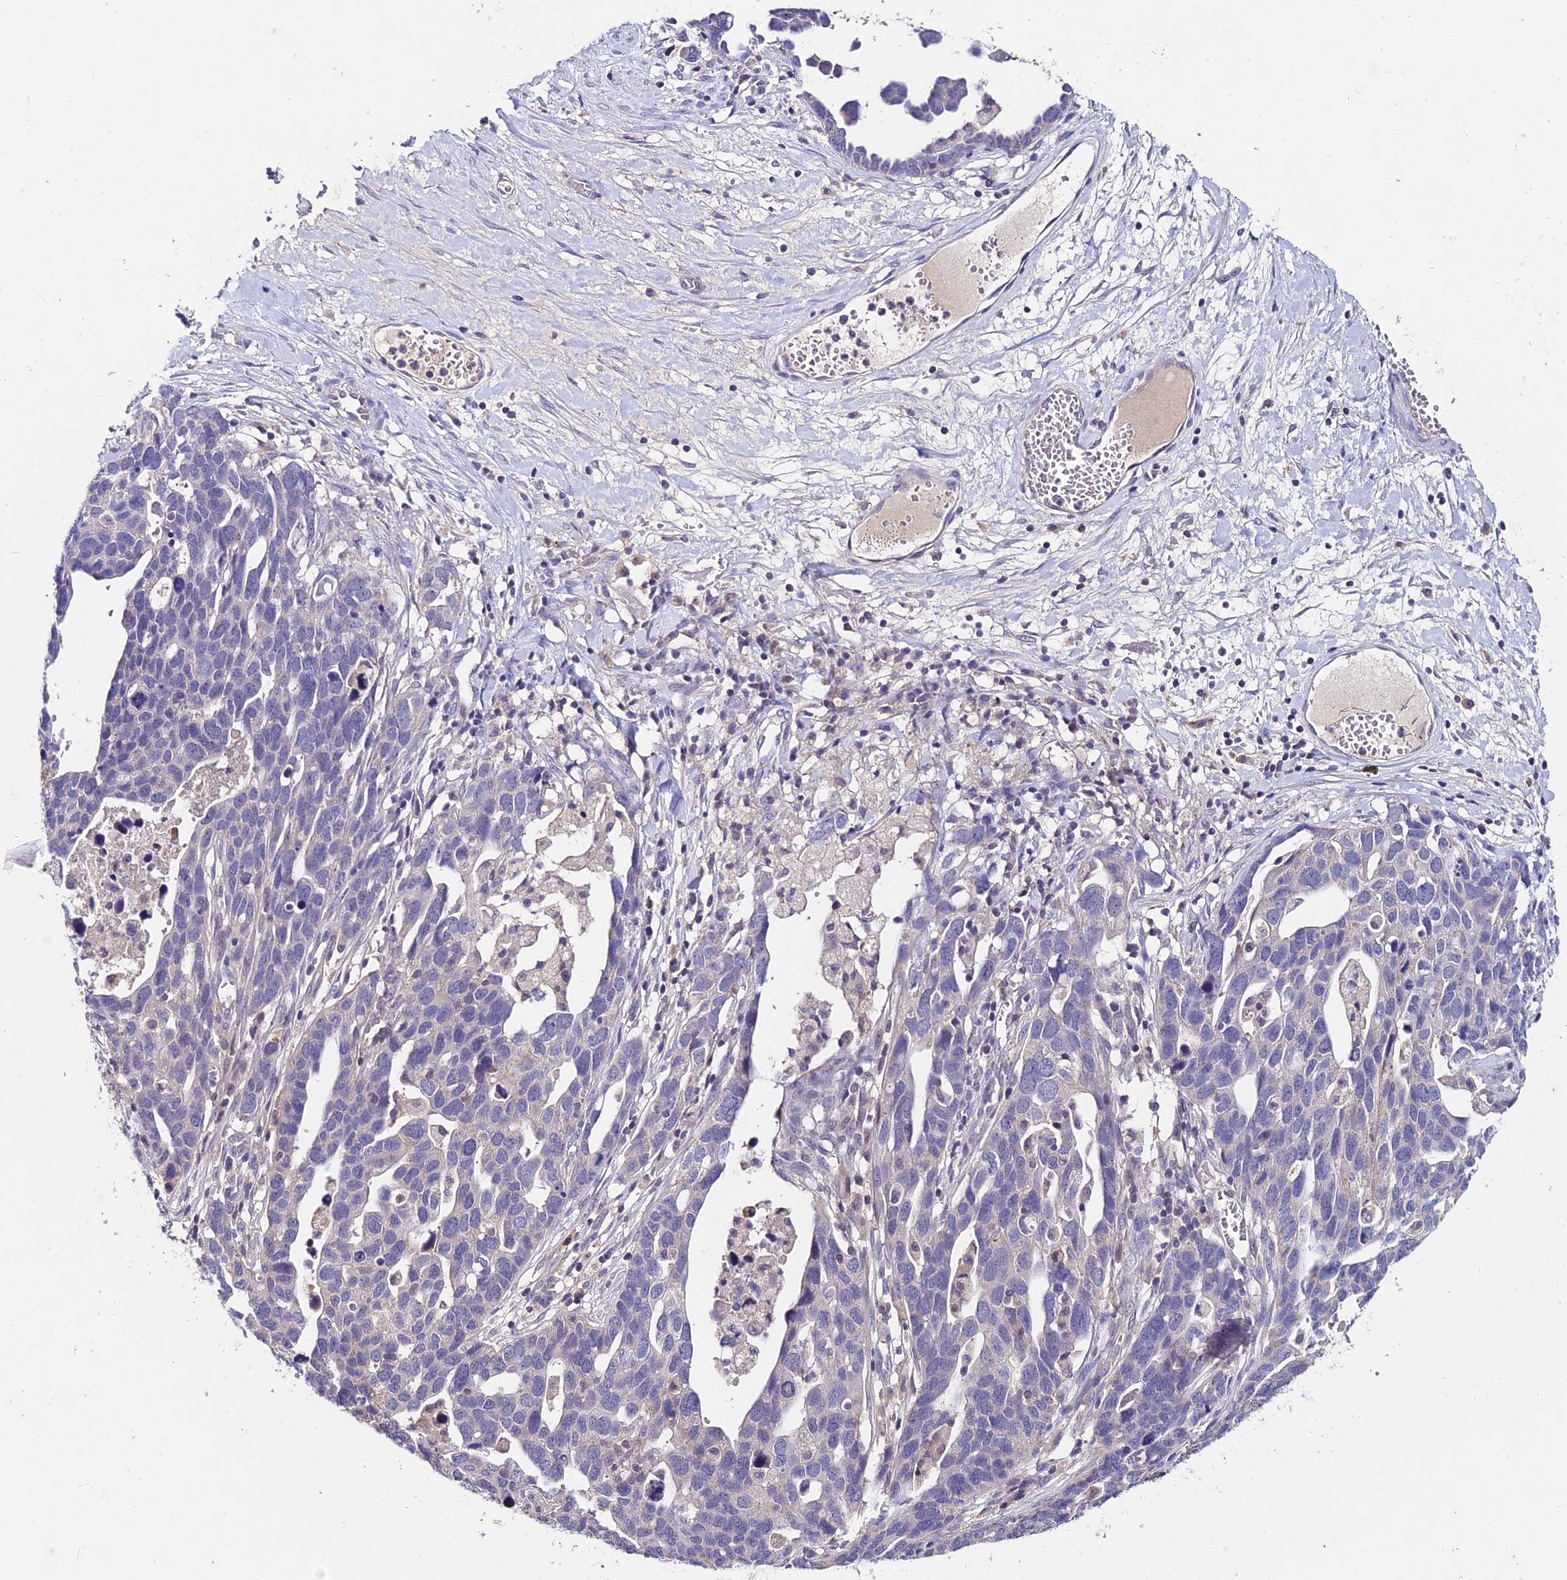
{"staining": {"intensity": "negative", "quantity": "none", "location": "none"}, "tissue": "ovarian cancer", "cell_type": "Tumor cells", "image_type": "cancer", "snomed": [{"axis": "morphology", "description": "Cystadenocarcinoma, serous, NOS"}, {"axis": "topography", "description": "Ovary"}], "caption": "High power microscopy histopathology image of an immunohistochemistry (IHC) image of ovarian serous cystadenocarcinoma, revealing no significant expression in tumor cells.", "gene": "LGALS7", "patient": {"sex": "female", "age": 54}}